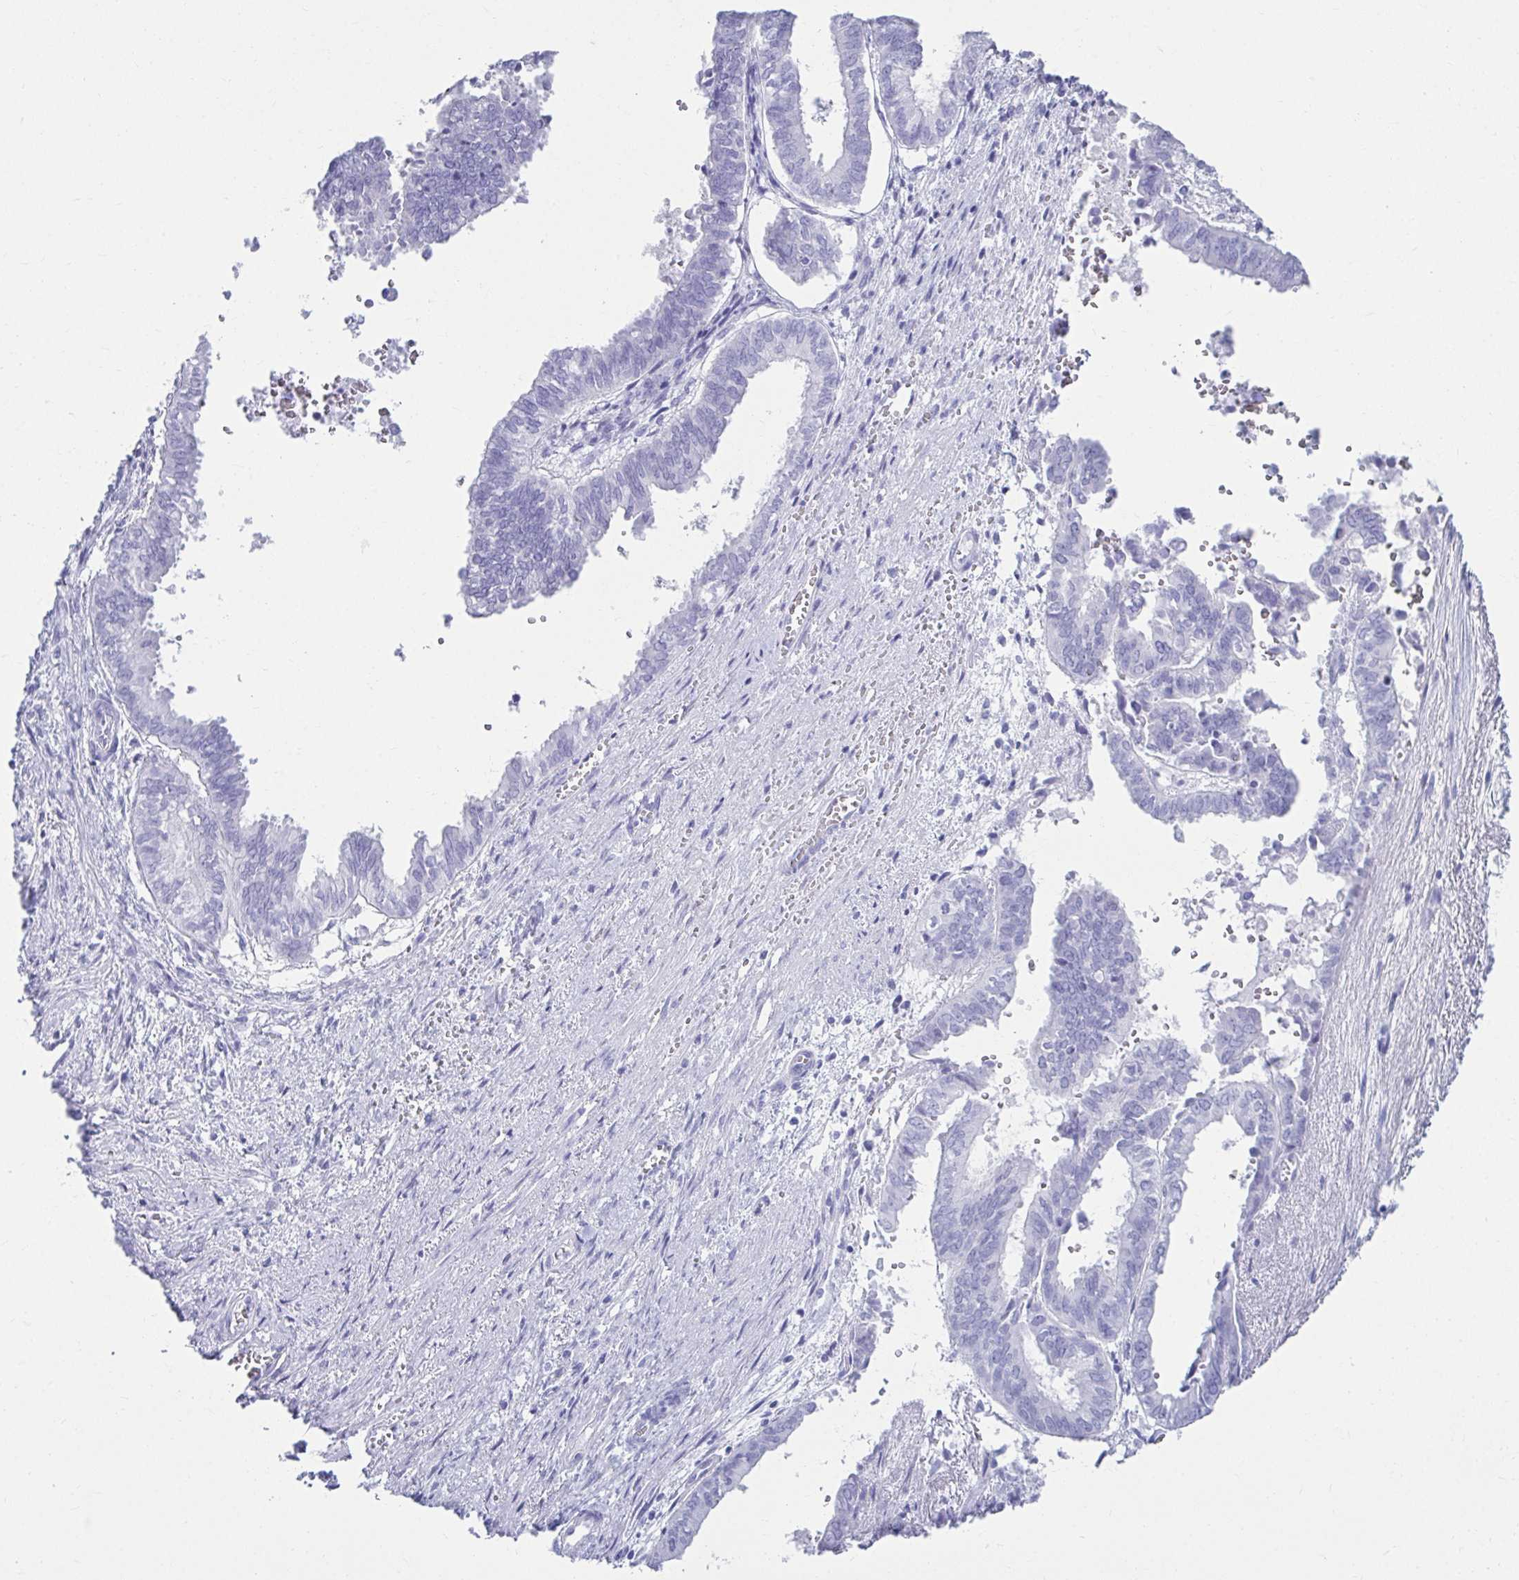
{"staining": {"intensity": "negative", "quantity": "none", "location": "none"}, "tissue": "ovarian cancer", "cell_type": "Tumor cells", "image_type": "cancer", "snomed": [{"axis": "morphology", "description": "Carcinoma, endometroid"}, {"axis": "topography", "description": "Ovary"}], "caption": "Immunohistochemistry (IHC) photomicrograph of ovarian cancer stained for a protein (brown), which demonstrates no expression in tumor cells.", "gene": "ATP4B", "patient": {"sex": "female", "age": 64}}